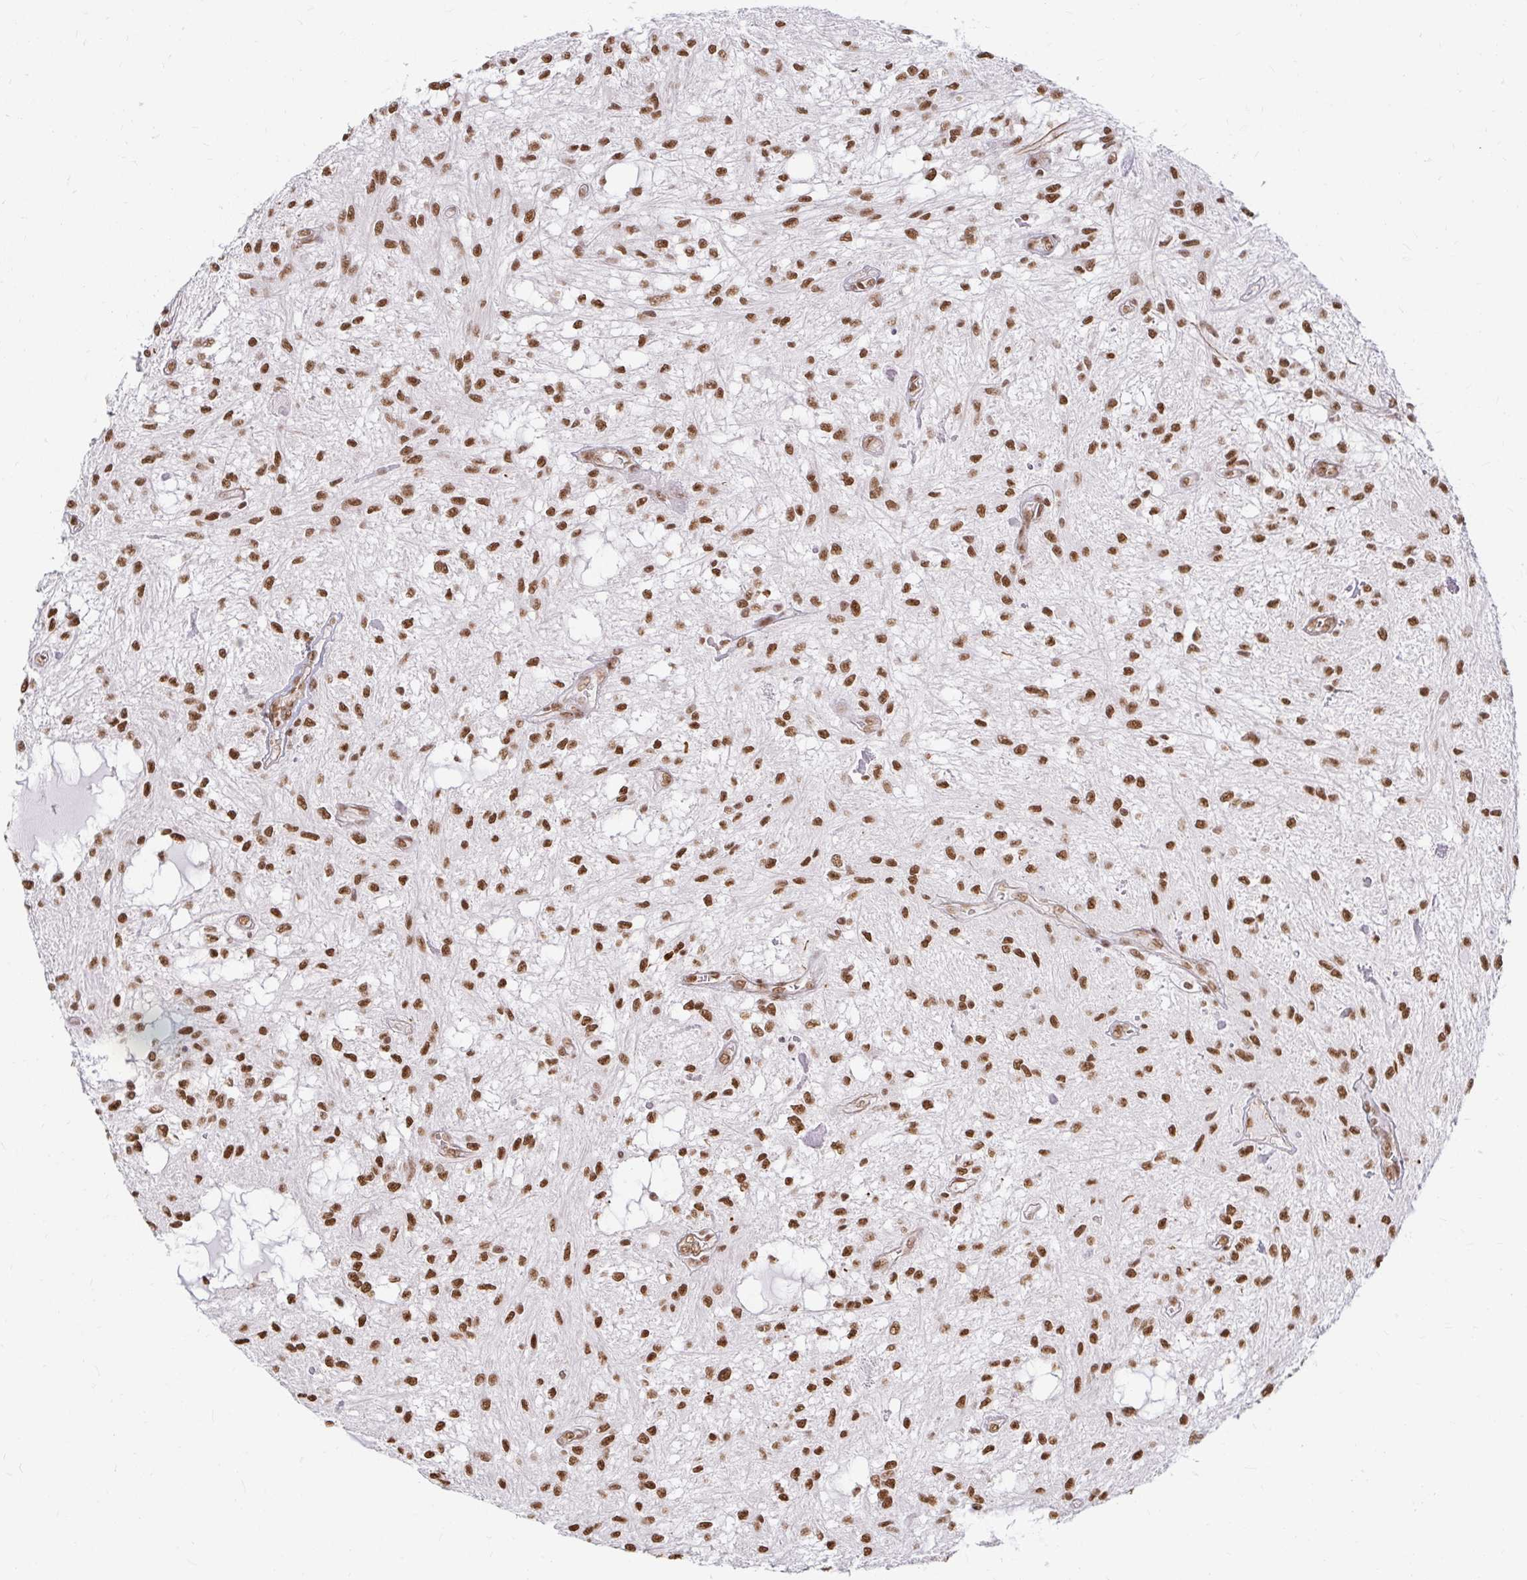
{"staining": {"intensity": "strong", "quantity": ">75%", "location": "nuclear"}, "tissue": "glioma", "cell_type": "Tumor cells", "image_type": "cancer", "snomed": [{"axis": "morphology", "description": "Glioma, malignant, Low grade"}, {"axis": "topography", "description": "Cerebellum"}], "caption": "Strong nuclear staining for a protein is identified in about >75% of tumor cells of glioma using immunohistochemistry.", "gene": "HNRNPU", "patient": {"sex": "female", "age": 14}}